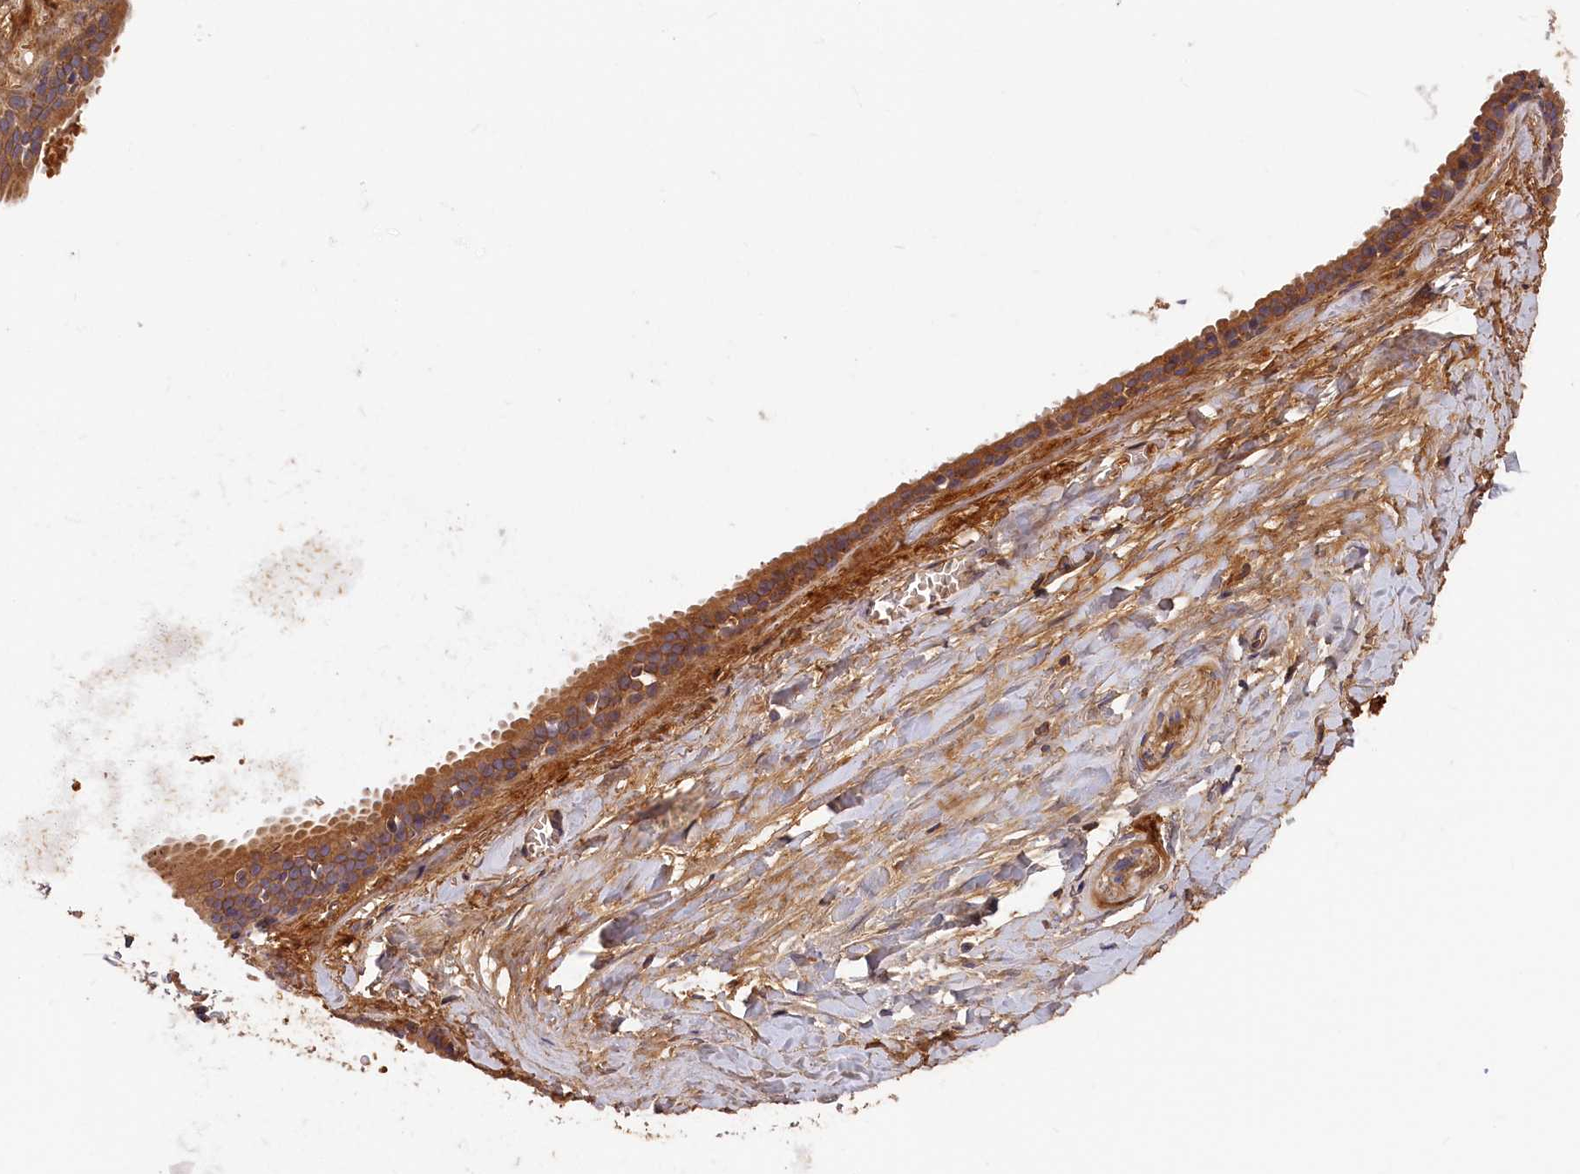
{"staining": {"intensity": "moderate", "quantity": ">75%", "location": "cytoplasmic/membranous"}, "tissue": "adipose tissue", "cell_type": "Adipocytes", "image_type": "normal", "snomed": [{"axis": "morphology", "description": "Normal tissue, NOS"}, {"axis": "topography", "description": "Salivary gland"}, {"axis": "topography", "description": "Peripheral nerve tissue"}], "caption": "IHC (DAB (3,3'-diaminobenzidine)) staining of normal adipose tissue demonstrates moderate cytoplasmic/membranous protein staining in about >75% of adipocytes. (Brightfield microscopy of DAB IHC at high magnification).", "gene": "ITIH1", "patient": {"sex": "male", "age": 62}}